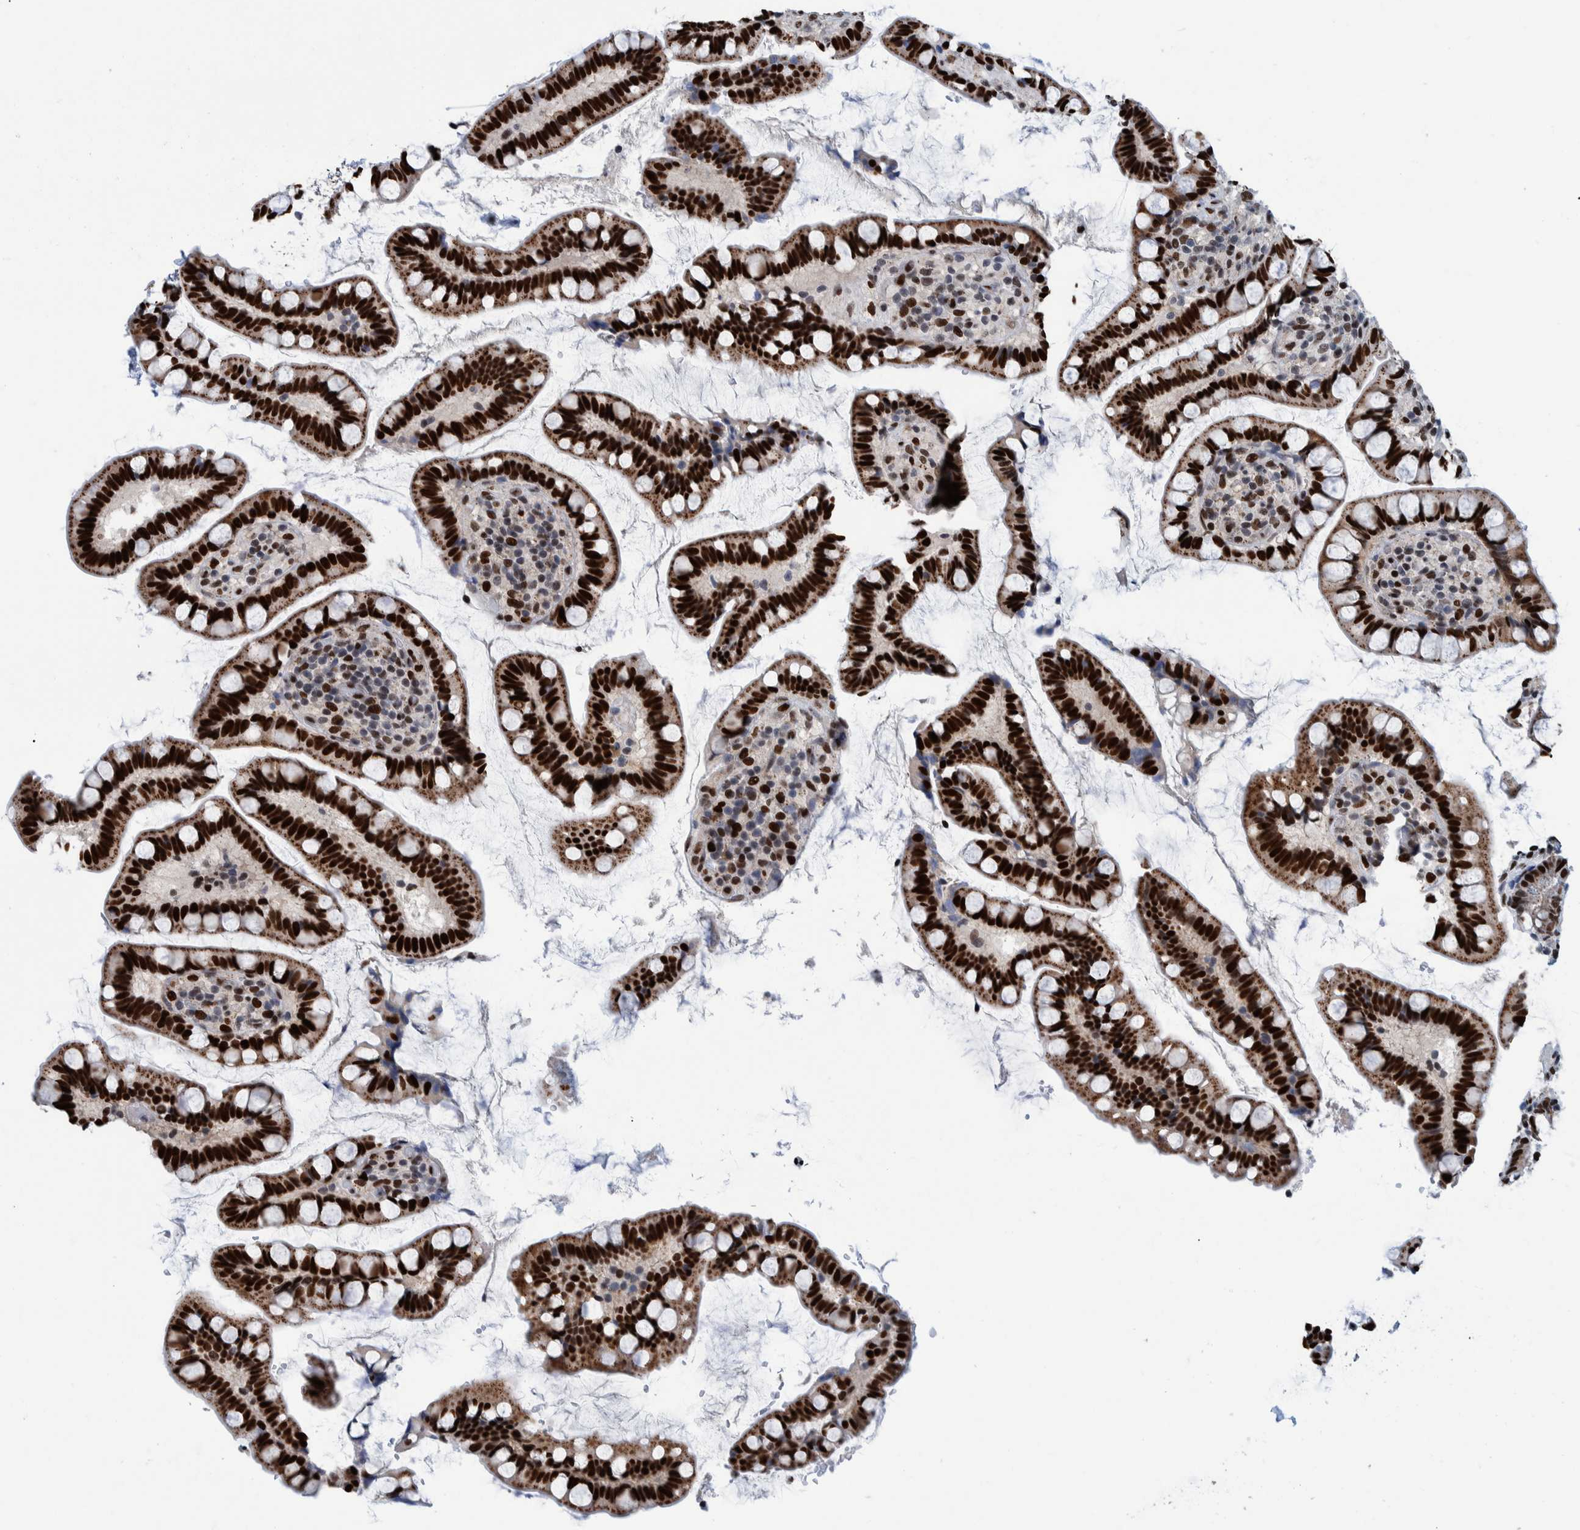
{"staining": {"intensity": "strong", "quantity": ">75%", "location": "cytoplasmic/membranous,nuclear"}, "tissue": "small intestine", "cell_type": "Glandular cells", "image_type": "normal", "snomed": [{"axis": "morphology", "description": "Normal tissue, NOS"}, {"axis": "topography", "description": "Smooth muscle"}, {"axis": "topography", "description": "Small intestine"}], "caption": "Immunohistochemical staining of normal human small intestine displays >75% levels of strong cytoplasmic/membranous,nuclear protein expression in approximately >75% of glandular cells. (IHC, brightfield microscopy, high magnification).", "gene": "HEATR9", "patient": {"sex": "female", "age": 84}}